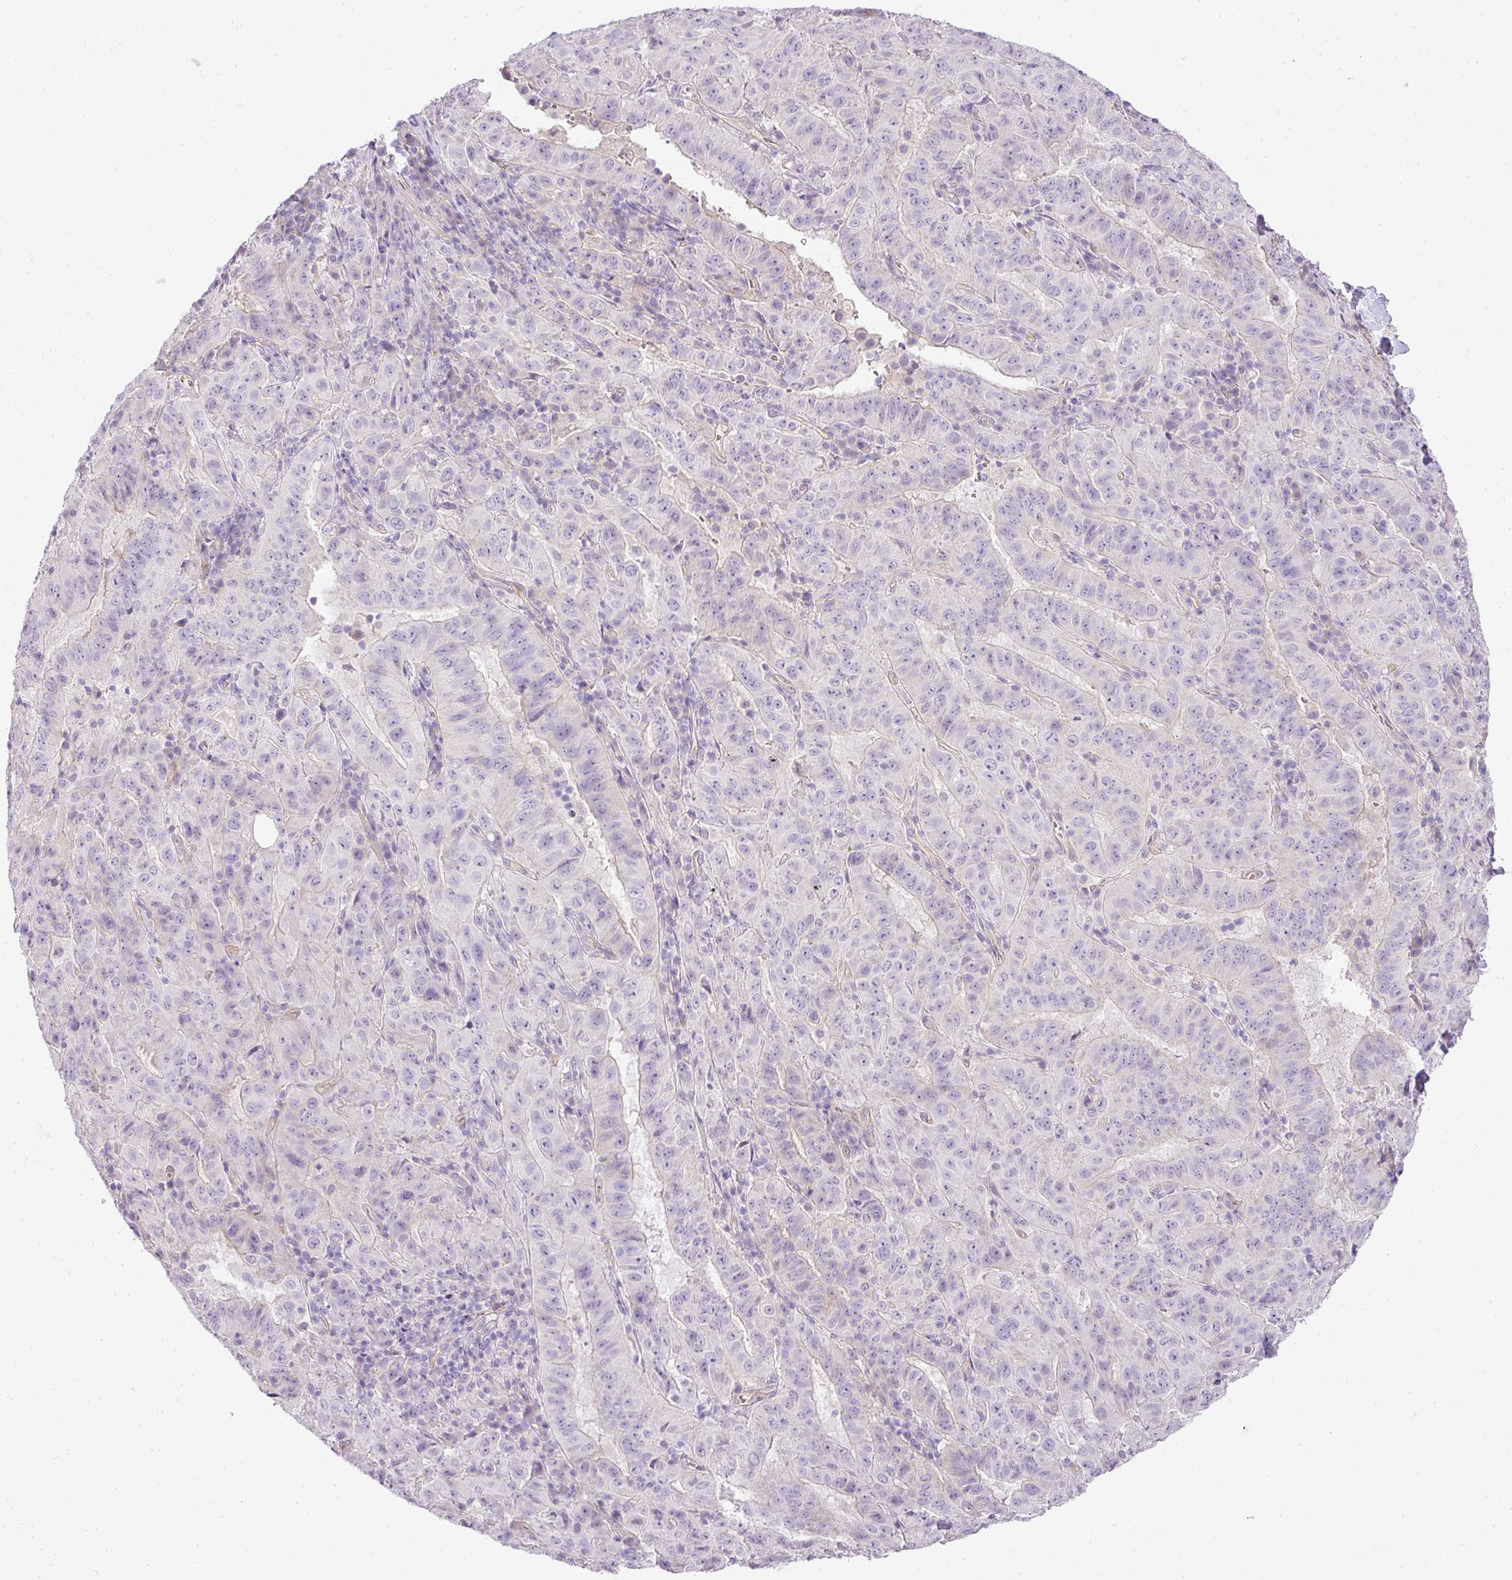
{"staining": {"intensity": "negative", "quantity": "none", "location": "none"}, "tissue": "pancreatic cancer", "cell_type": "Tumor cells", "image_type": "cancer", "snomed": [{"axis": "morphology", "description": "Adenocarcinoma, NOS"}, {"axis": "topography", "description": "Pancreas"}], "caption": "DAB immunohistochemical staining of human adenocarcinoma (pancreatic) exhibits no significant expression in tumor cells.", "gene": "RAX2", "patient": {"sex": "male", "age": 63}}